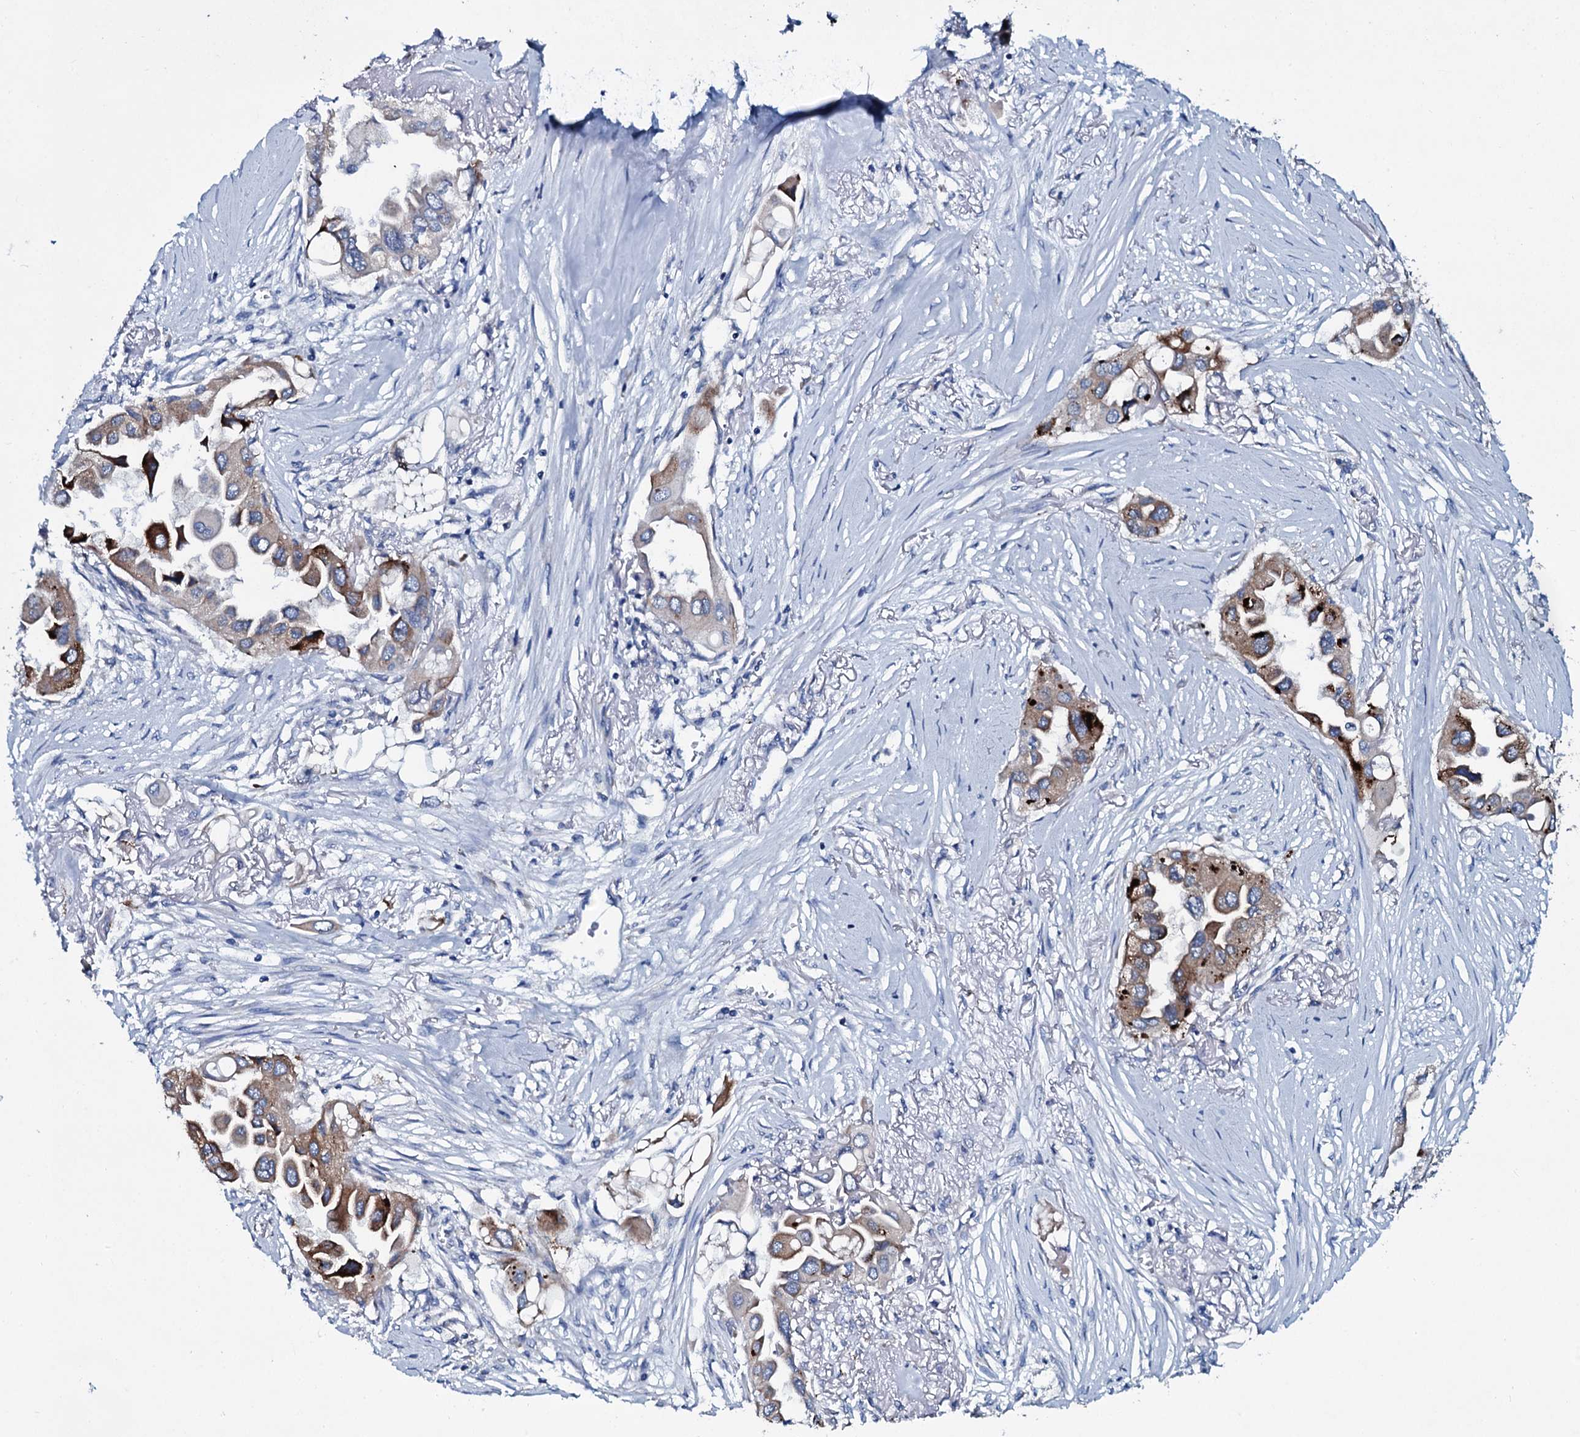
{"staining": {"intensity": "moderate", "quantity": "25%-75%", "location": "cytoplasmic/membranous"}, "tissue": "lung cancer", "cell_type": "Tumor cells", "image_type": "cancer", "snomed": [{"axis": "morphology", "description": "Adenocarcinoma, NOS"}, {"axis": "topography", "description": "Lung"}], "caption": "Lung adenocarcinoma was stained to show a protein in brown. There is medium levels of moderate cytoplasmic/membranous expression in approximately 25%-75% of tumor cells.", "gene": "TPGS2", "patient": {"sex": "female", "age": 76}}